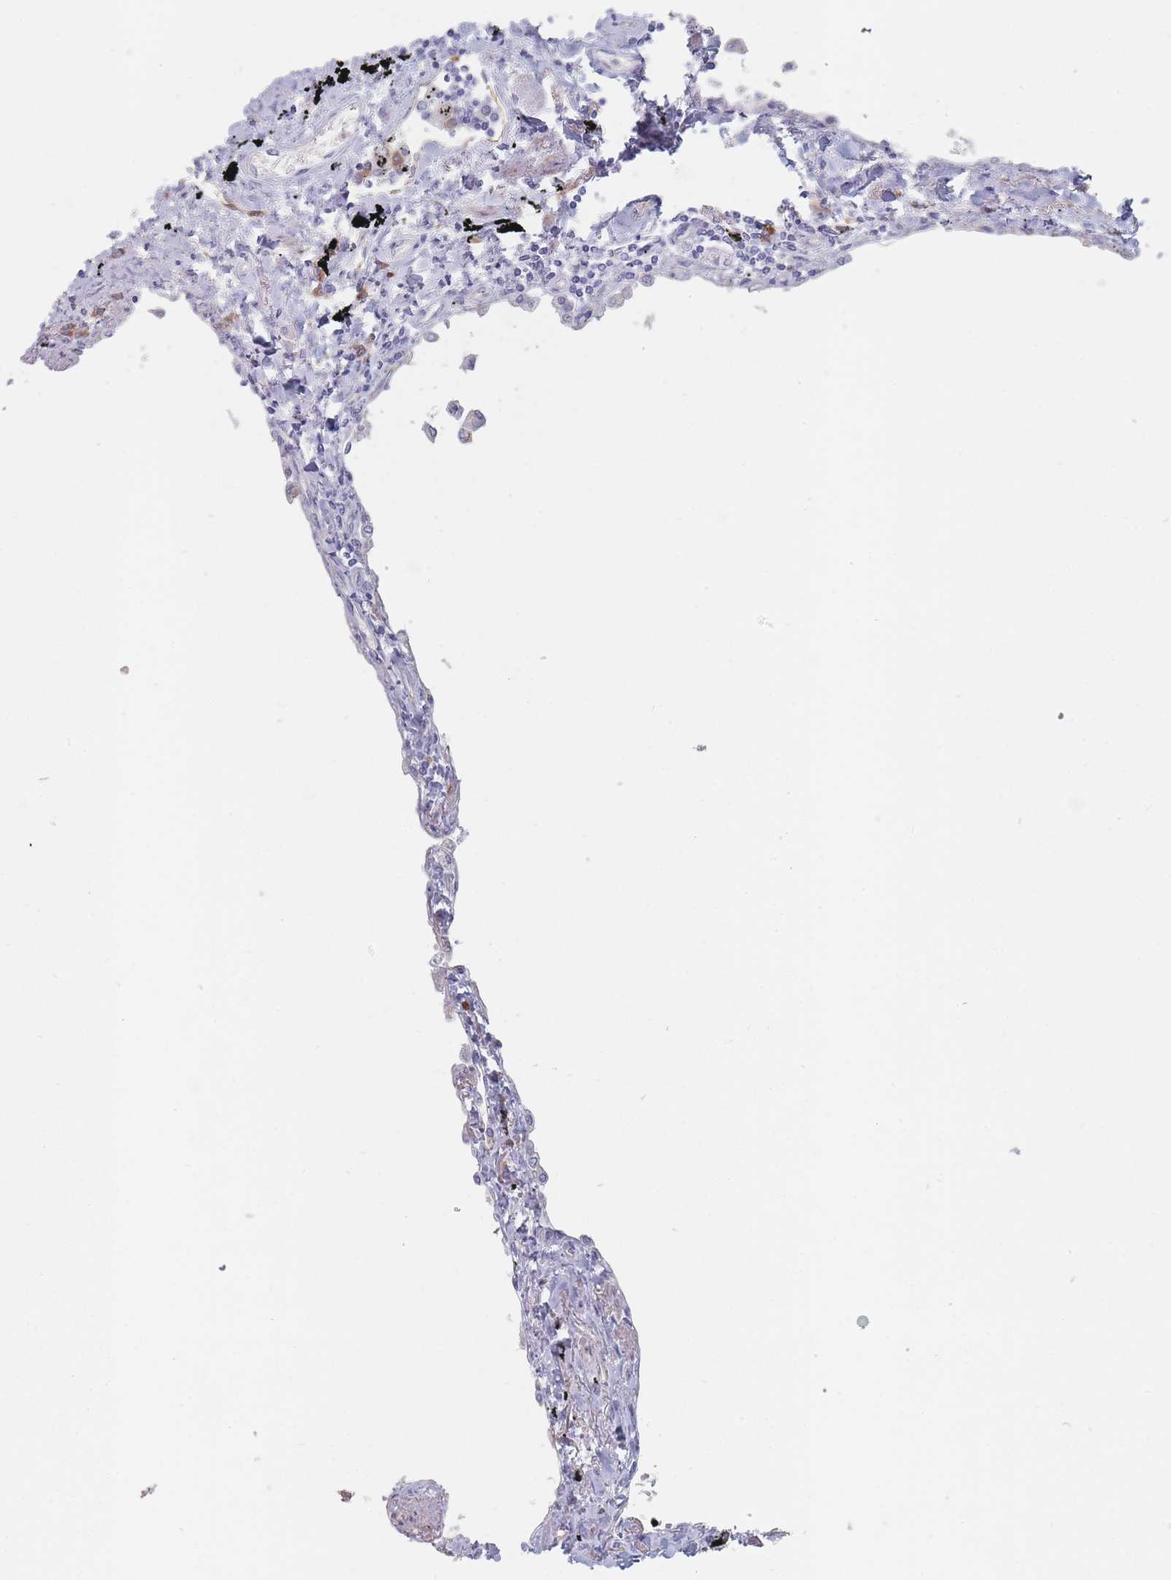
{"staining": {"intensity": "negative", "quantity": "none", "location": "none"}, "tissue": "lung", "cell_type": "Alveolar cells", "image_type": "normal", "snomed": [{"axis": "morphology", "description": "Normal tissue, NOS"}, {"axis": "topography", "description": "Lung"}], "caption": "Photomicrograph shows no protein staining in alveolar cells of normal lung. The staining is performed using DAB (3,3'-diaminobenzidine) brown chromogen with nuclei counter-stained in using hematoxylin.", "gene": "ERBIN", "patient": {"sex": "female", "age": 67}}